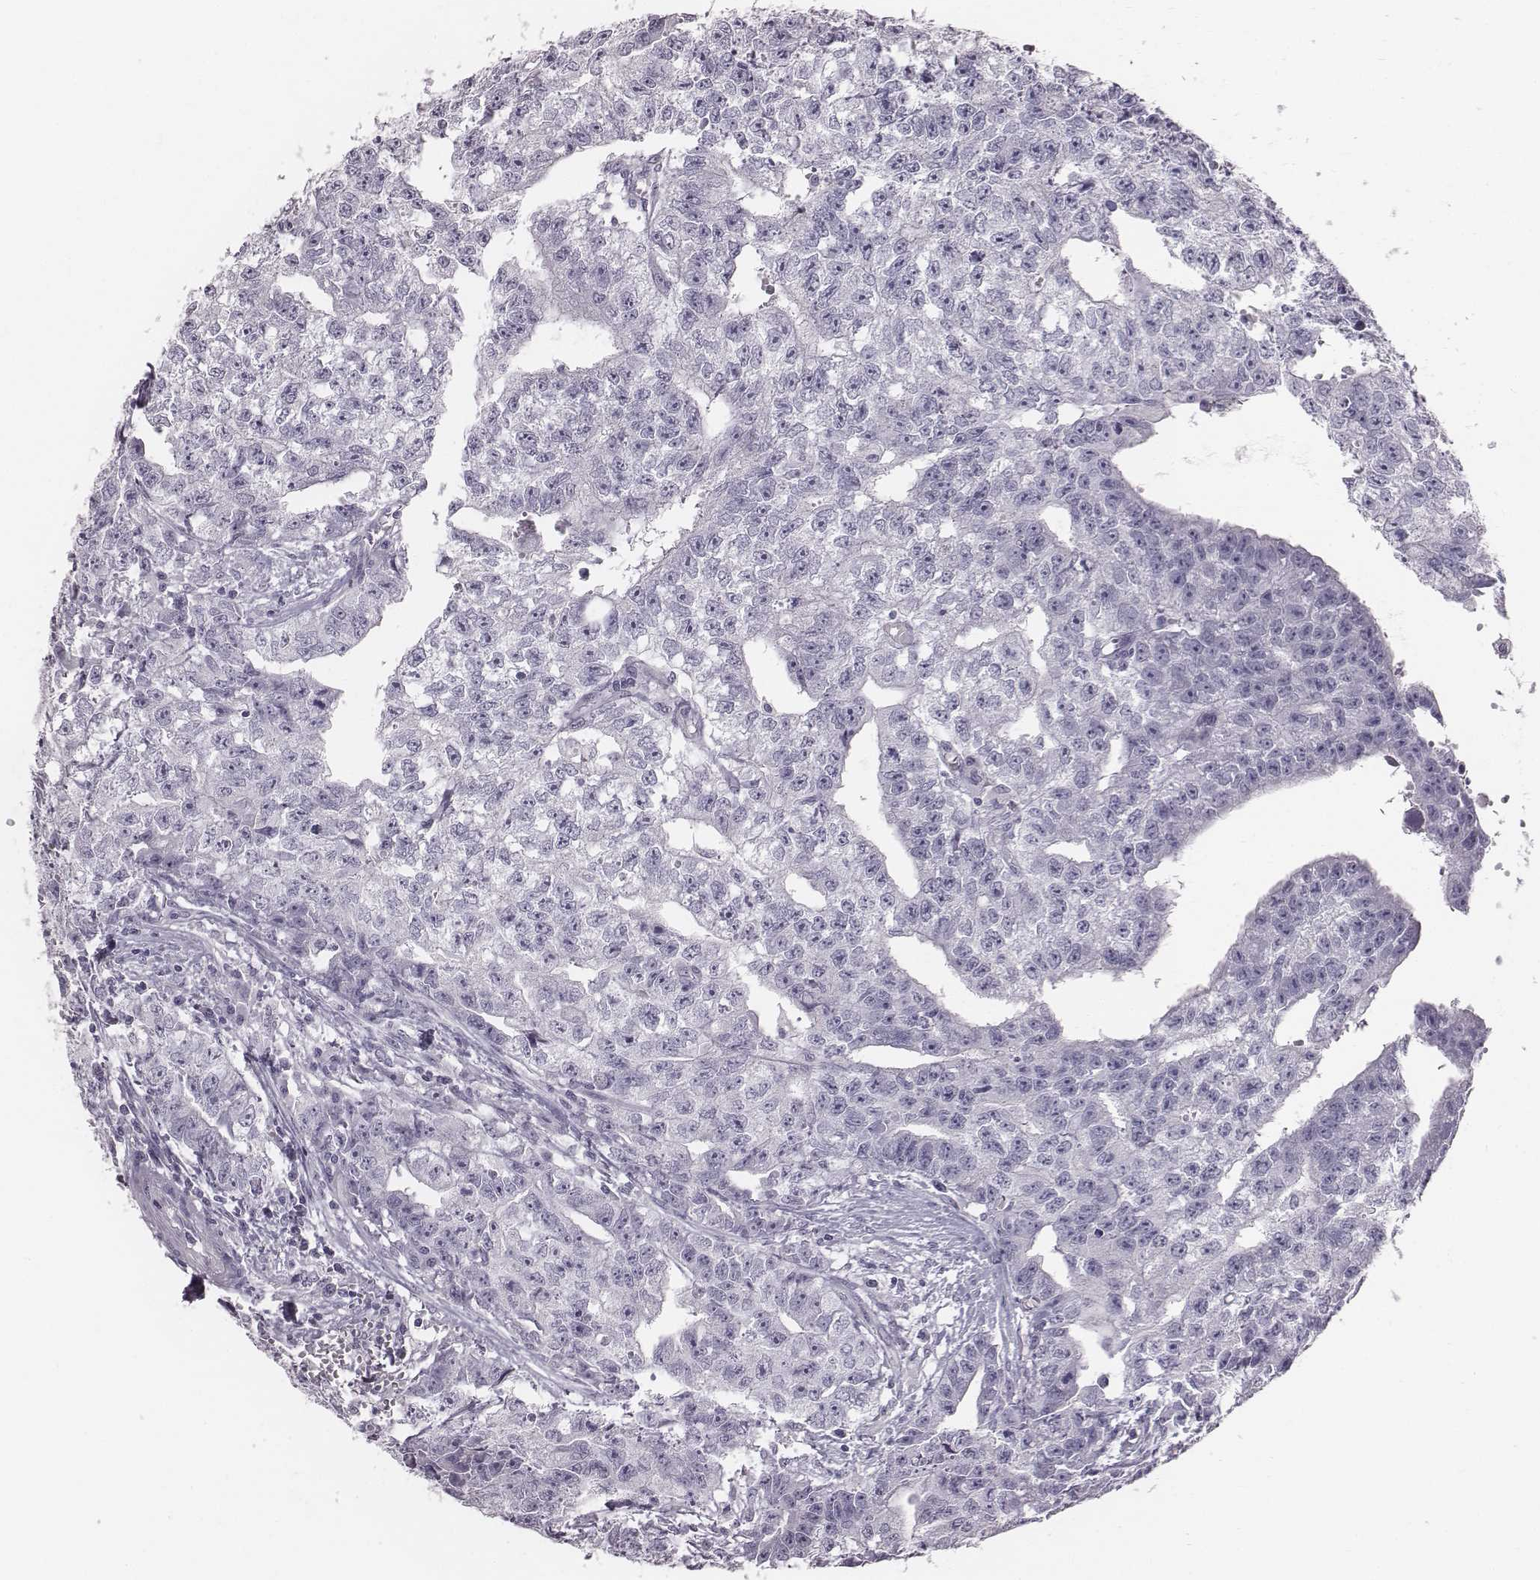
{"staining": {"intensity": "negative", "quantity": "none", "location": "none"}, "tissue": "testis cancer", "cell_type": "Tumor cells", "image_type": "cancer", "snomed": [{"axis": "morphology", "description": "Carcinoma, Embryonal, NOS"}, {"axis": "morphology", "description": "Teratoma, malignant, NOS"}, {"axis": "topography", "description": "Testis"}], "caption": "Image shows no significant protein expression in tumor cells of malignant teratoma (testis). Brightfield microscopy of immunohistochemistry stained with DAB (brown) and hematoxylin (blue), captured at high magnification.", "gene": "C6orf58", "patient": {"sex": "male", "age": 24}}